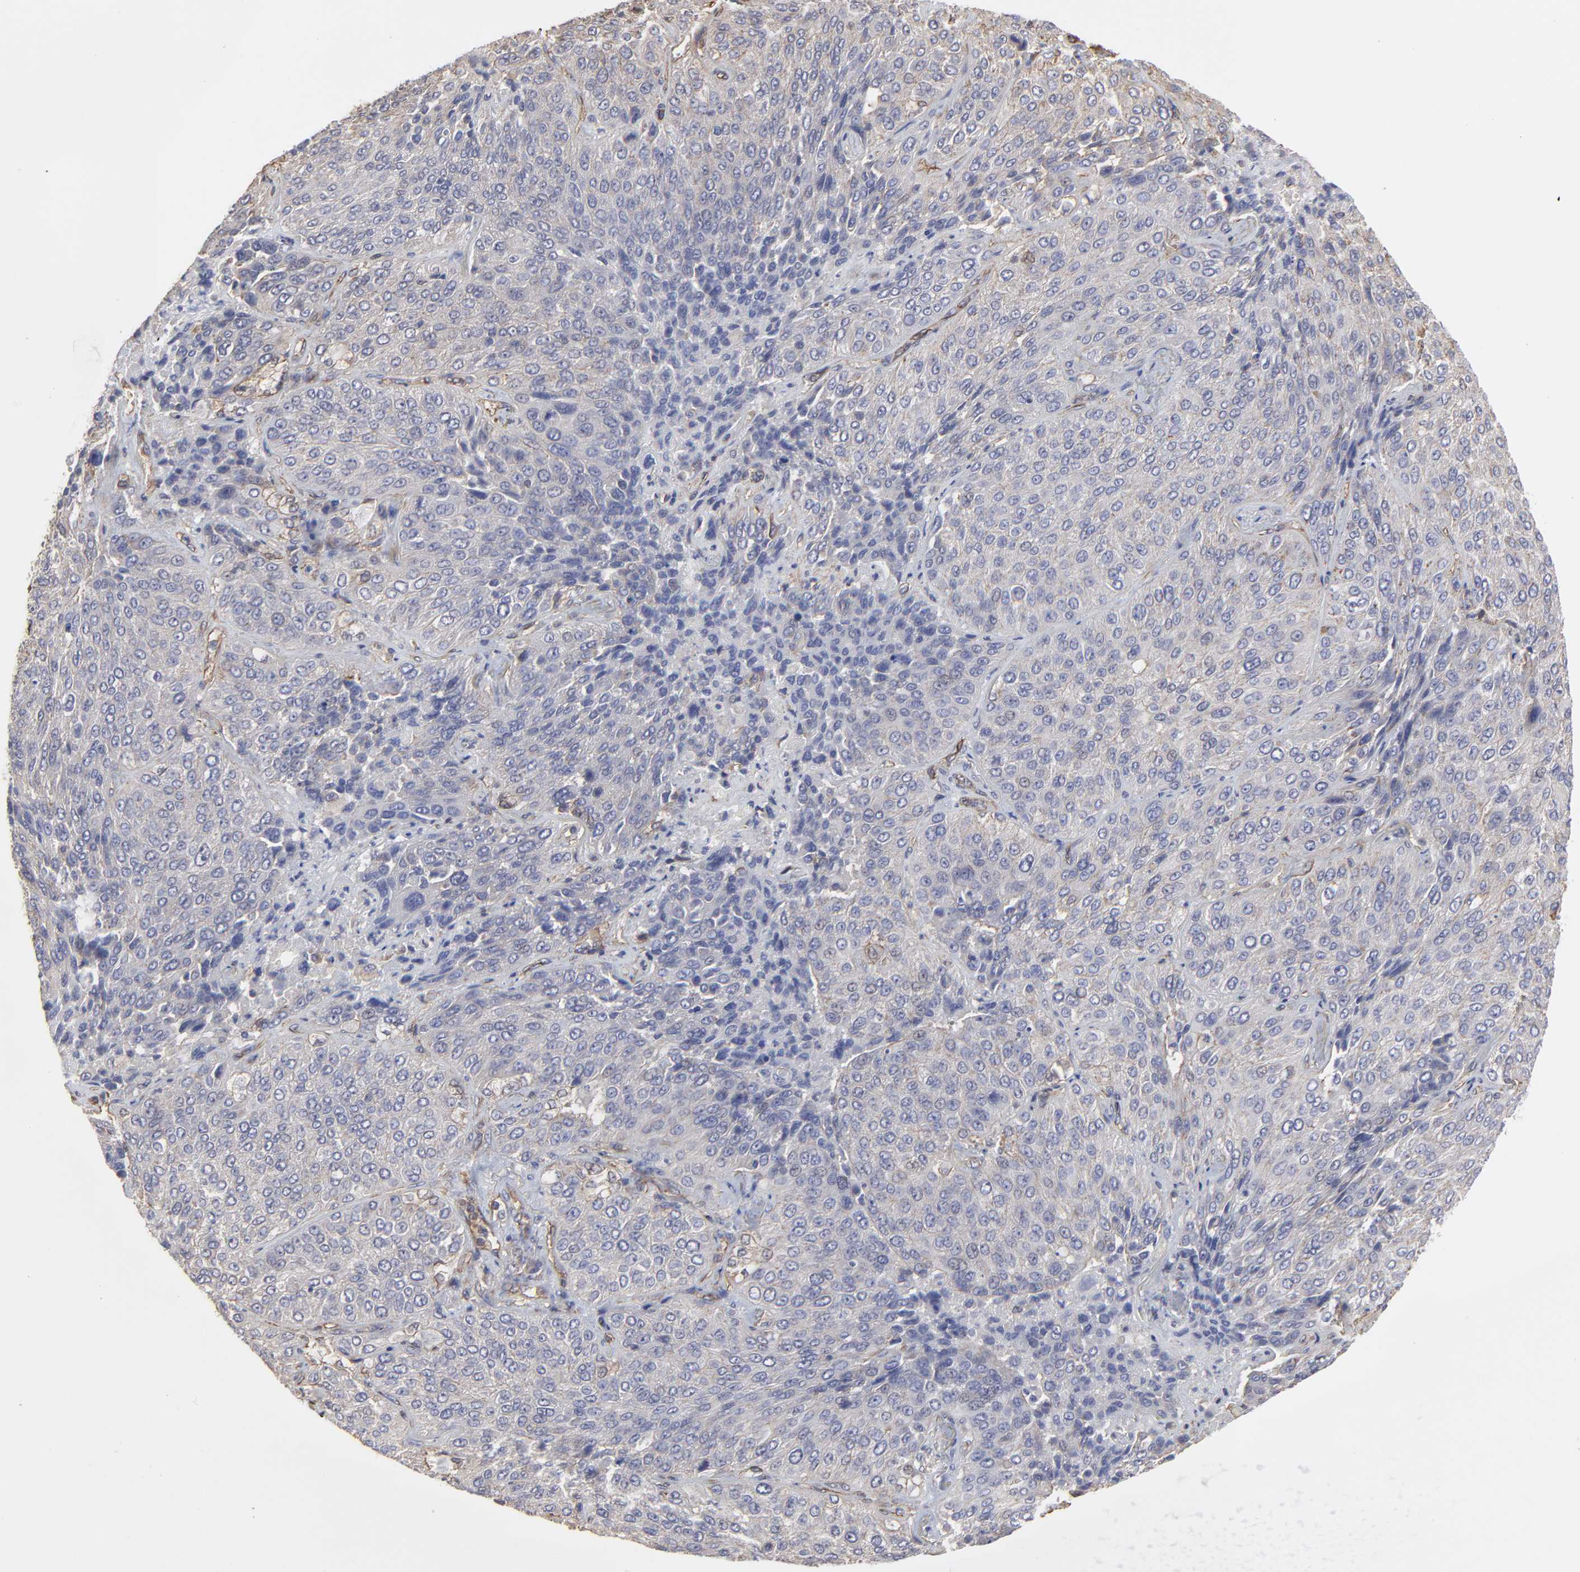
{"staining": {"intensity": "weak", "quantity": "25%-75%", "location": "cytoplasmic/membranous"}, "tissue": "lung cancer", "cell_type": "Tumor cells", "image_type": "cancer", "snomed": [{"axis": "morphology", "description": "Squamous cell carcinoma, NOS"}, {"axis": "topography", "description": "Lung"}], "caption": "Protein positivity by immunohistochemistry (IHC) displays weak cytoplasmic/membranous staining in approximately 25%-75% of tumor cells in lung cancer.", "gene": "ARMT1", "patient": {"sex": "male", "age": 54}}